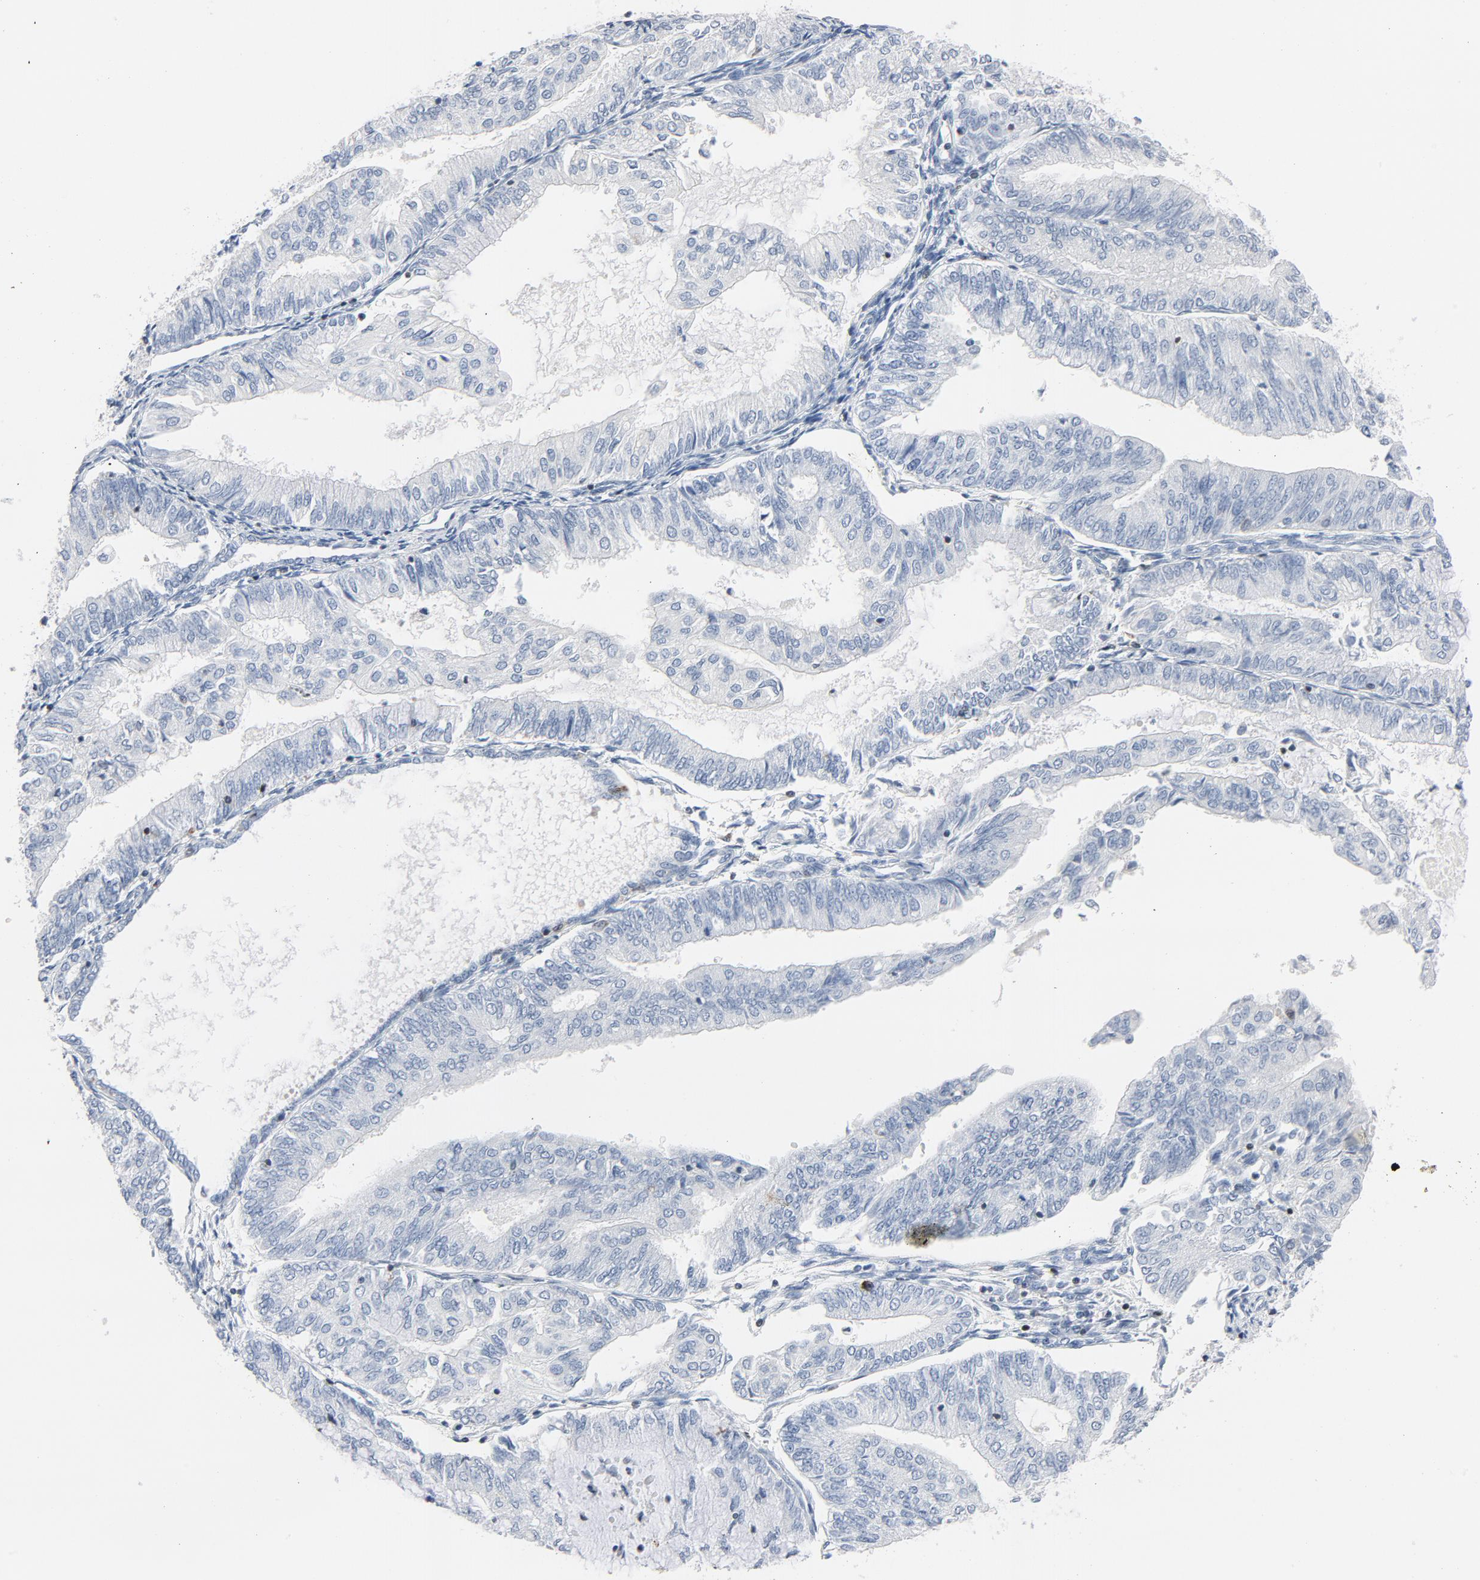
{"staining": {"intensity": "negative", "quantity": "none", "location": "none"}, "tissue": "endometrial cancer", "cell_type": "Tumor cells", "image_type": "cancer", "snomed": [{"axis": "morphology", "description": "Adenocarcinoma, NOS"}, {"axis": "topography", "description": "Endometrium"}], "caption": "Image shows no protein staining in tumor cells of endometrial adenocarcinoma tissue.", "gene": "LCP2", "patient": {"sex": "female", "age": 59}}